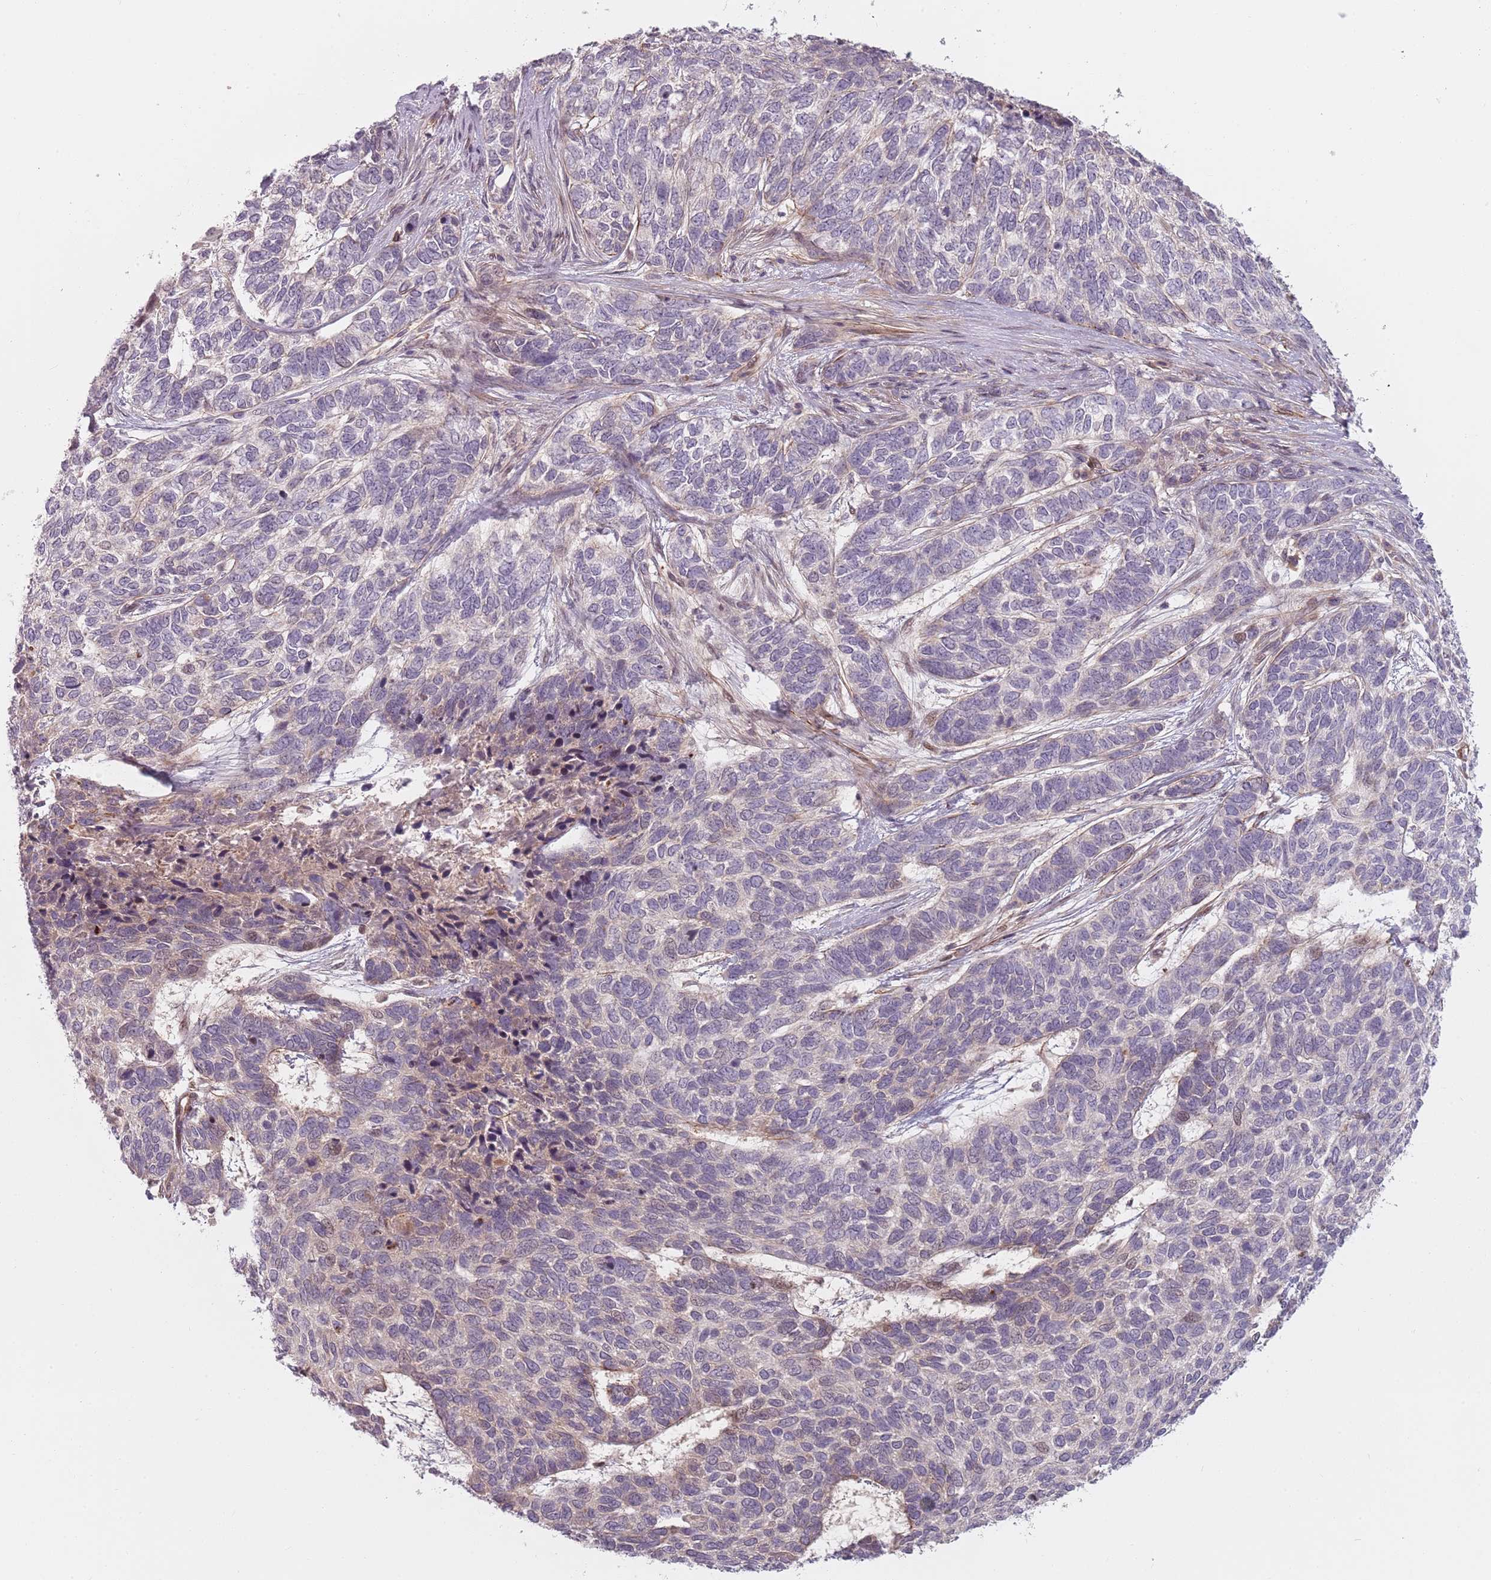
{"staining": {"intensity": "negative", "quantity": "none", "location": "none"}, "tissue": "skin cancer", "cell_type": "Tumor cells", "image_type": "cancer", "snomed": [{"axis": "morphology", "description": "Basal cell carcinoma"}, {"axis": "topography", "description": "Skin"}], "caption": "High magnification brightfield microscopy of basal cell carcinoma (skin) stained with DAB (brown) and counterstained with hematoxylin (blue): tumor cells show no significant staining. (DAB IHC, high magnification).", "gene": "RPS6KA2", "patient": {"sex": "female", "age": 65}}